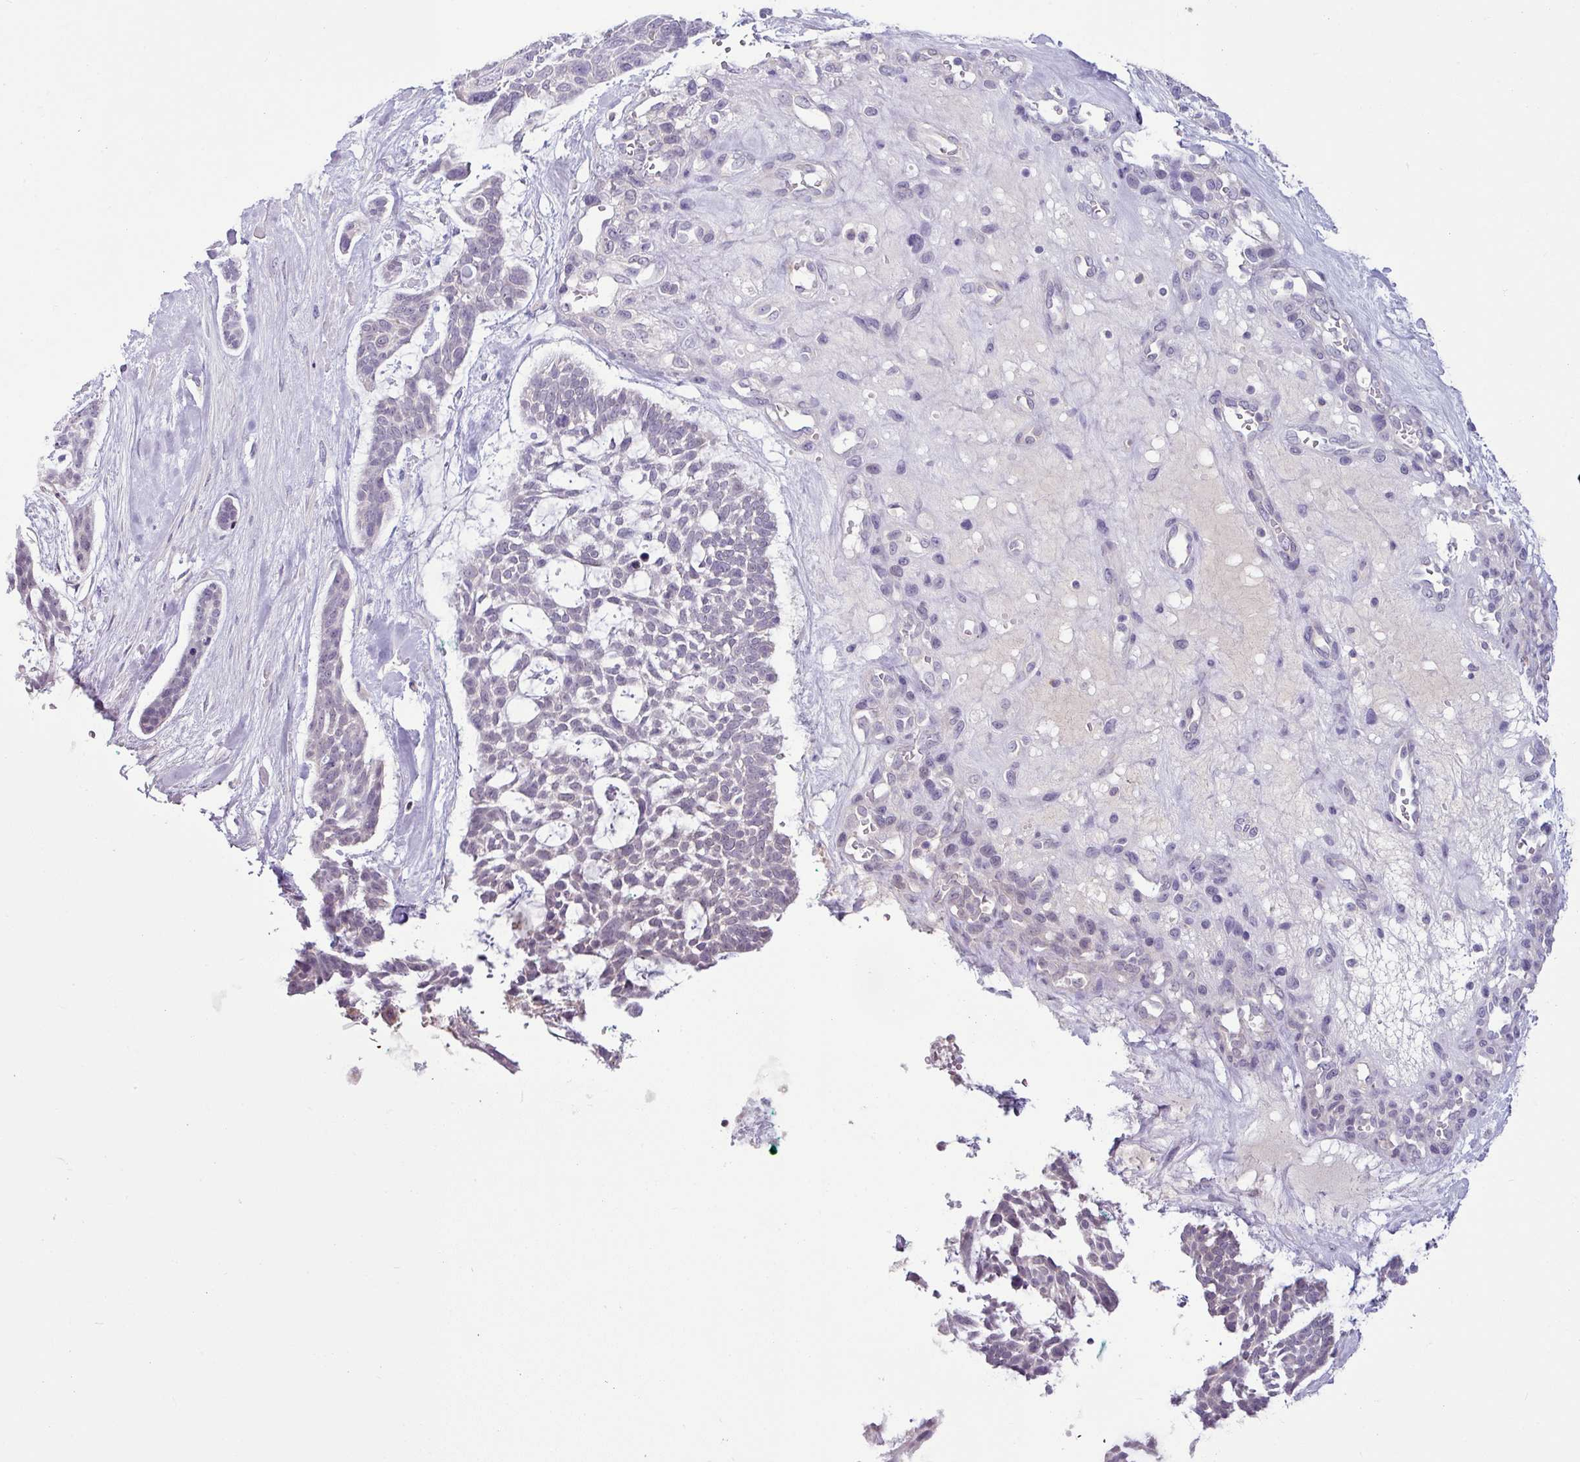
{"staining": {"intensity": "negative", "quantity": "none", "location": "none"}, "tissue": "skin cancer", "cell_type": "Tumor cells", "image_type": "cancer", "snomed": [{"axis": "morphology", "description": "Basal cell carcinoma"}, {"axis": "topography", "description": "Skin"}], "caption": "DAB immunohistochemical staining of human skin cancer shows no significant expression in tumor cells.", "gene": "HBEGF", "patient": {"sex": "male", "age": 88}}